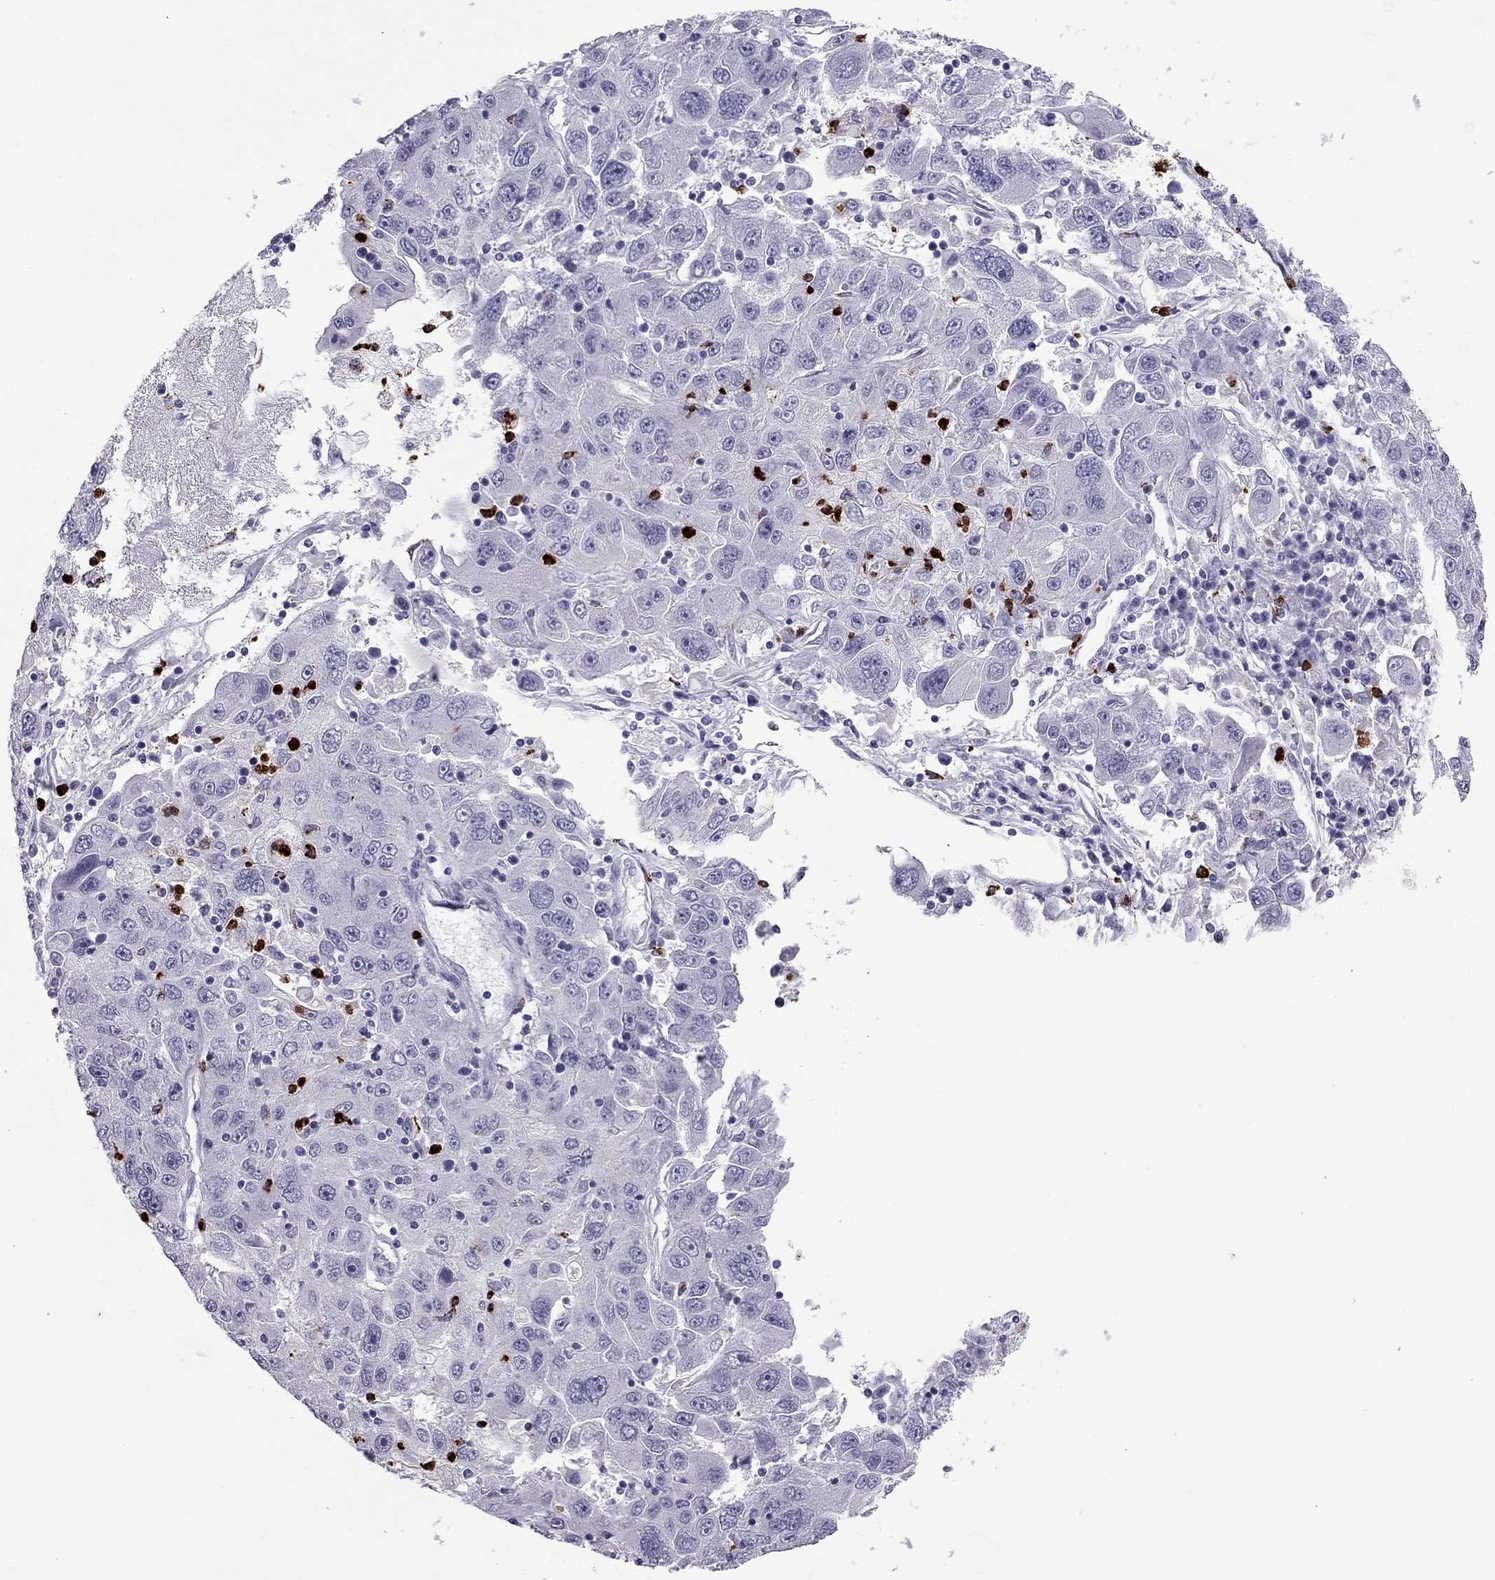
{"staining": {"intensity": "negative", "quantity": "none", "location": "none"}, "tissue": "stomach cancer", "cell_type": "Tumor cells", "image_type": "cancer", "snomed": [{"axis": "morphology", "description": "Adenocarcinoma, NOS"}, {"axis": "topography", "description": "Stomach"}], "caption": "Immunohistochemistry (IHC) photomicrograph of human stomach cancer (adenocarcinoma) stained for a protein (brown), which demonstrates no staining in tumor cells.", "gene": "CCL27", "patient": {"sex": "male", "age": 56}}